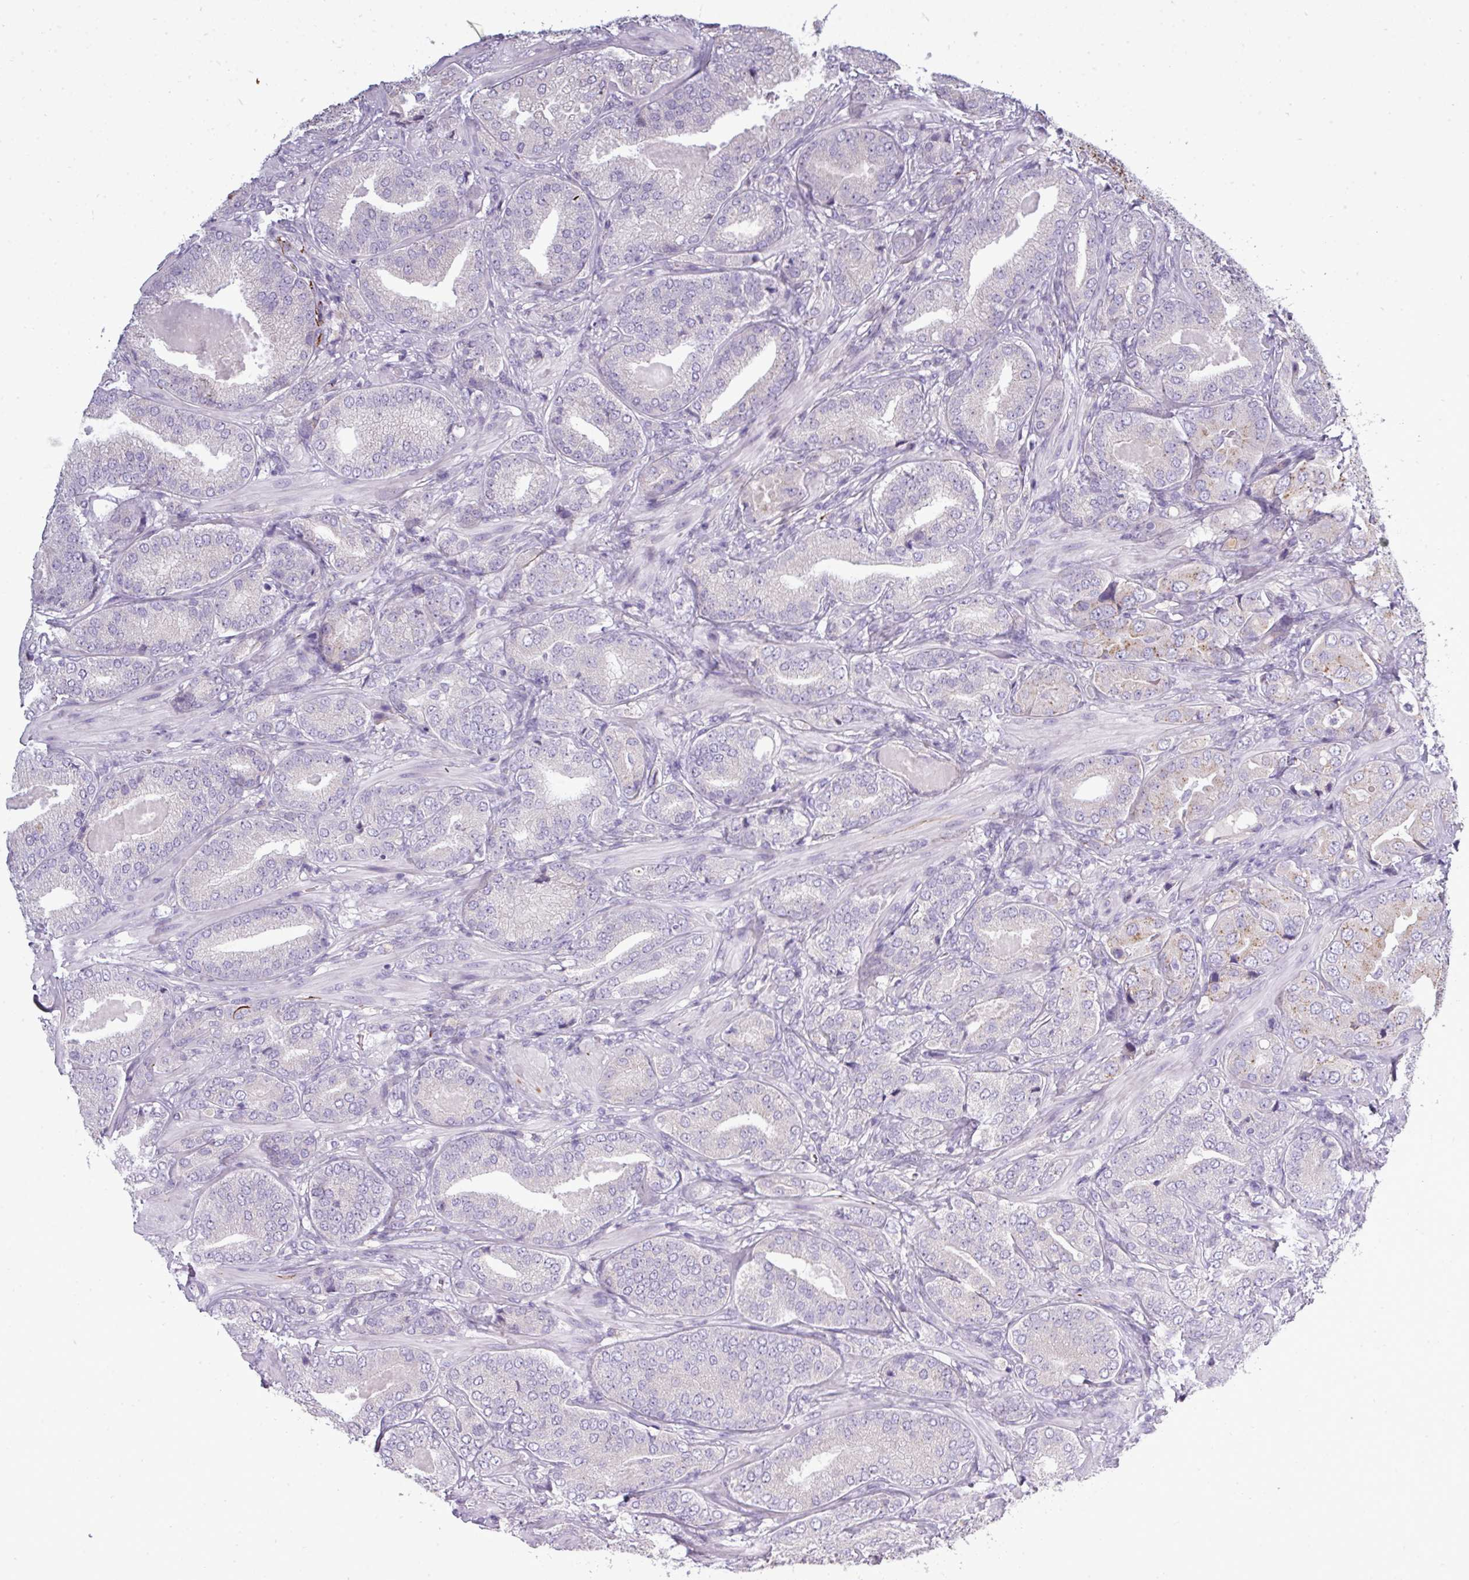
{"staining": {"intensity": "negative", "quantity": "none", "location": "none"}, "tissue": "prostate cancer", "cell_type": "Tumor cells", "image_type": "cancer", "snomed": [{"axis": "morphology", "description": "Adenocarcinoma, High grade"}, {"axis": "topography", "description": "Prostate"}], "caption": "DAB (3,3'-diaminobenzidine) immunohistochemical staining of human prostate cancer (adenocarcinoma (high-grade)) displays no significant staining in tumor cells.", "gene": "DNAAF9", "patient": {"sex": "male", "age": 63}}